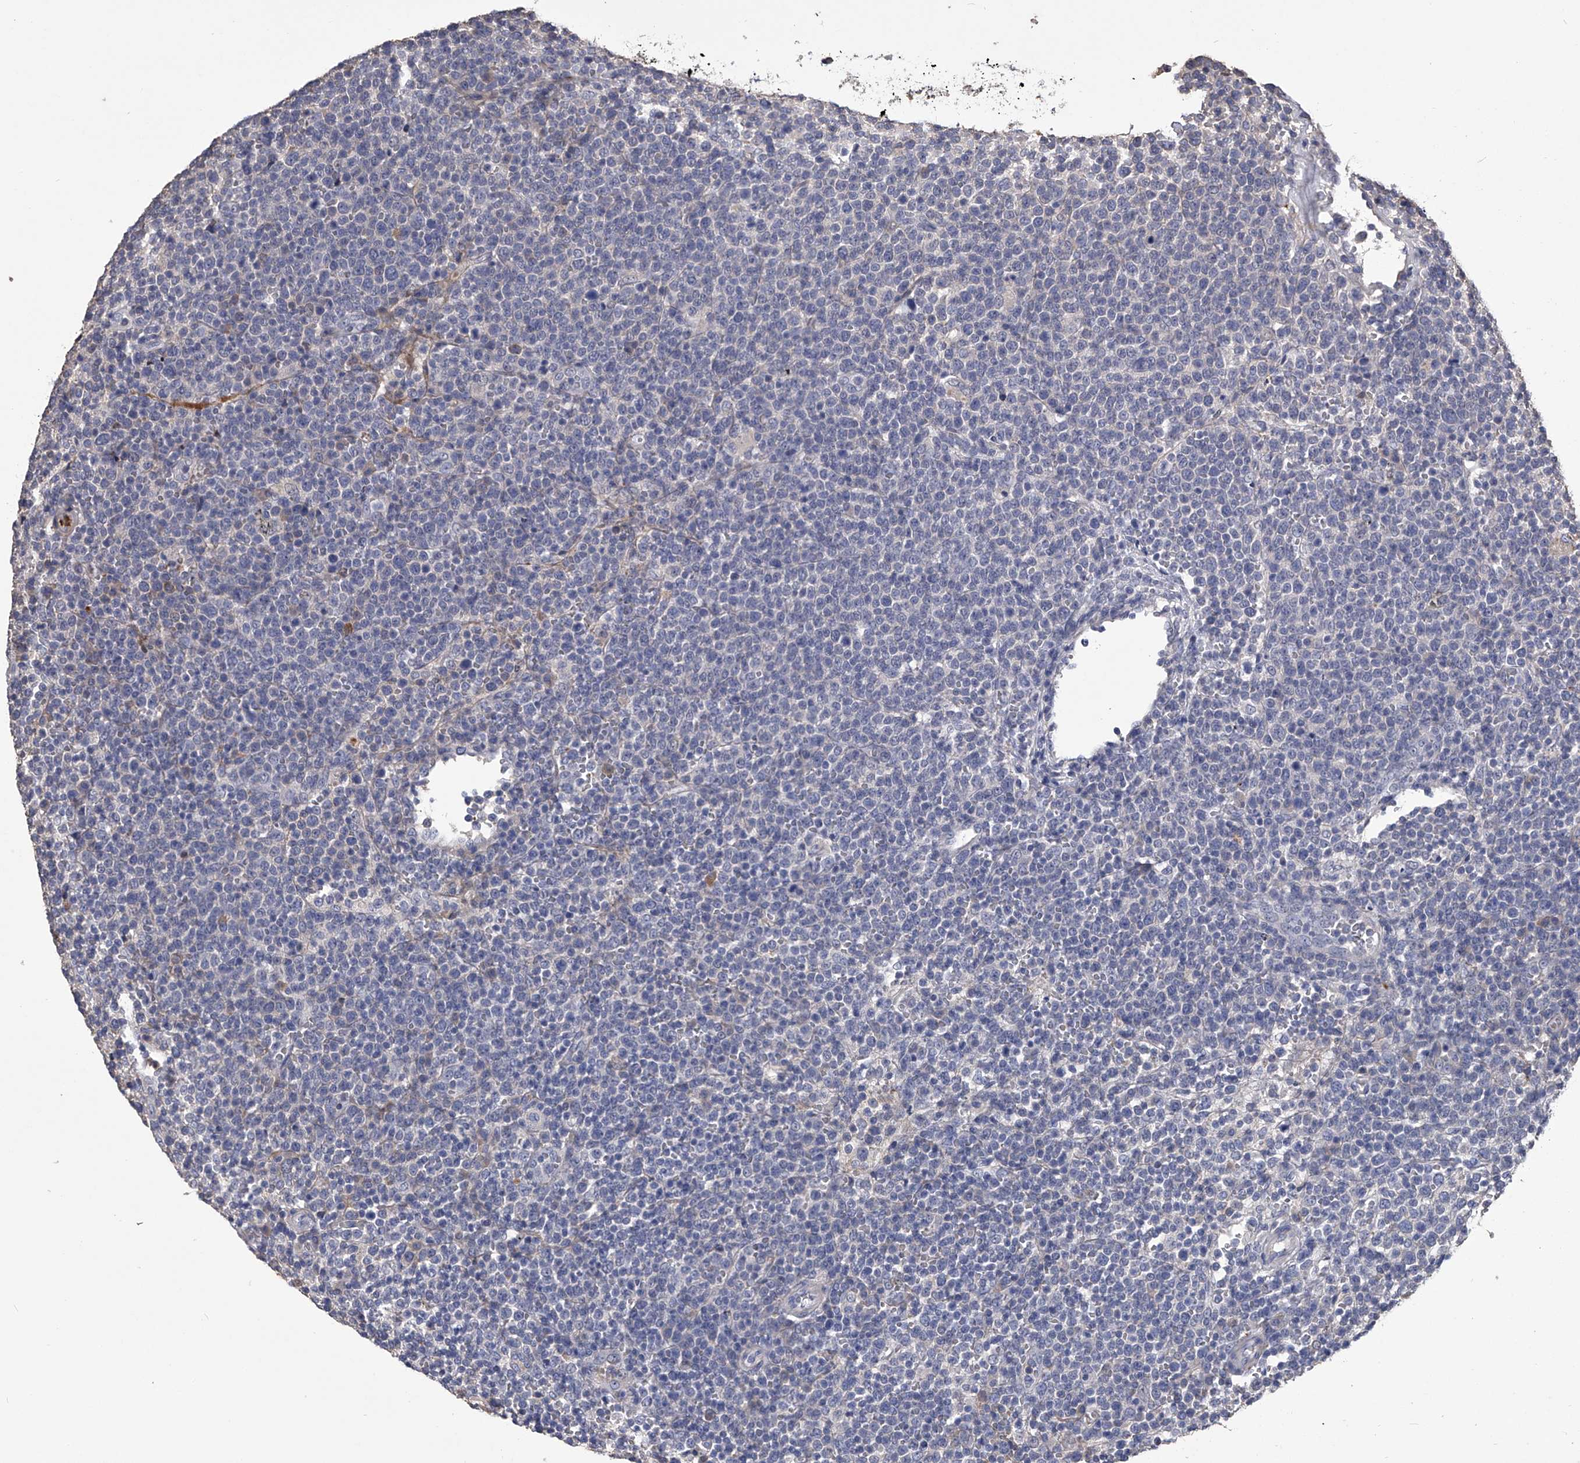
{"staining": {"intensity": "negative", "quantity": "none", "location": "none"}, "tissue": "lymphoma", "cell_type": "Tumor cells", "image_type": "cancer", "snomed": [{"axis": "morphology", "description": "Malignant lymphoma, non-Hodgkin's type, High grade"}, {"axis": "topography", "description": "Lymph node"}], "caption": "IHC of high-grade malignant lymphoma, non-Hodgkin's type shows no staining in tumor cells.", "gene": "MDN1", "patient": {"sex": "male", "age": 61}}